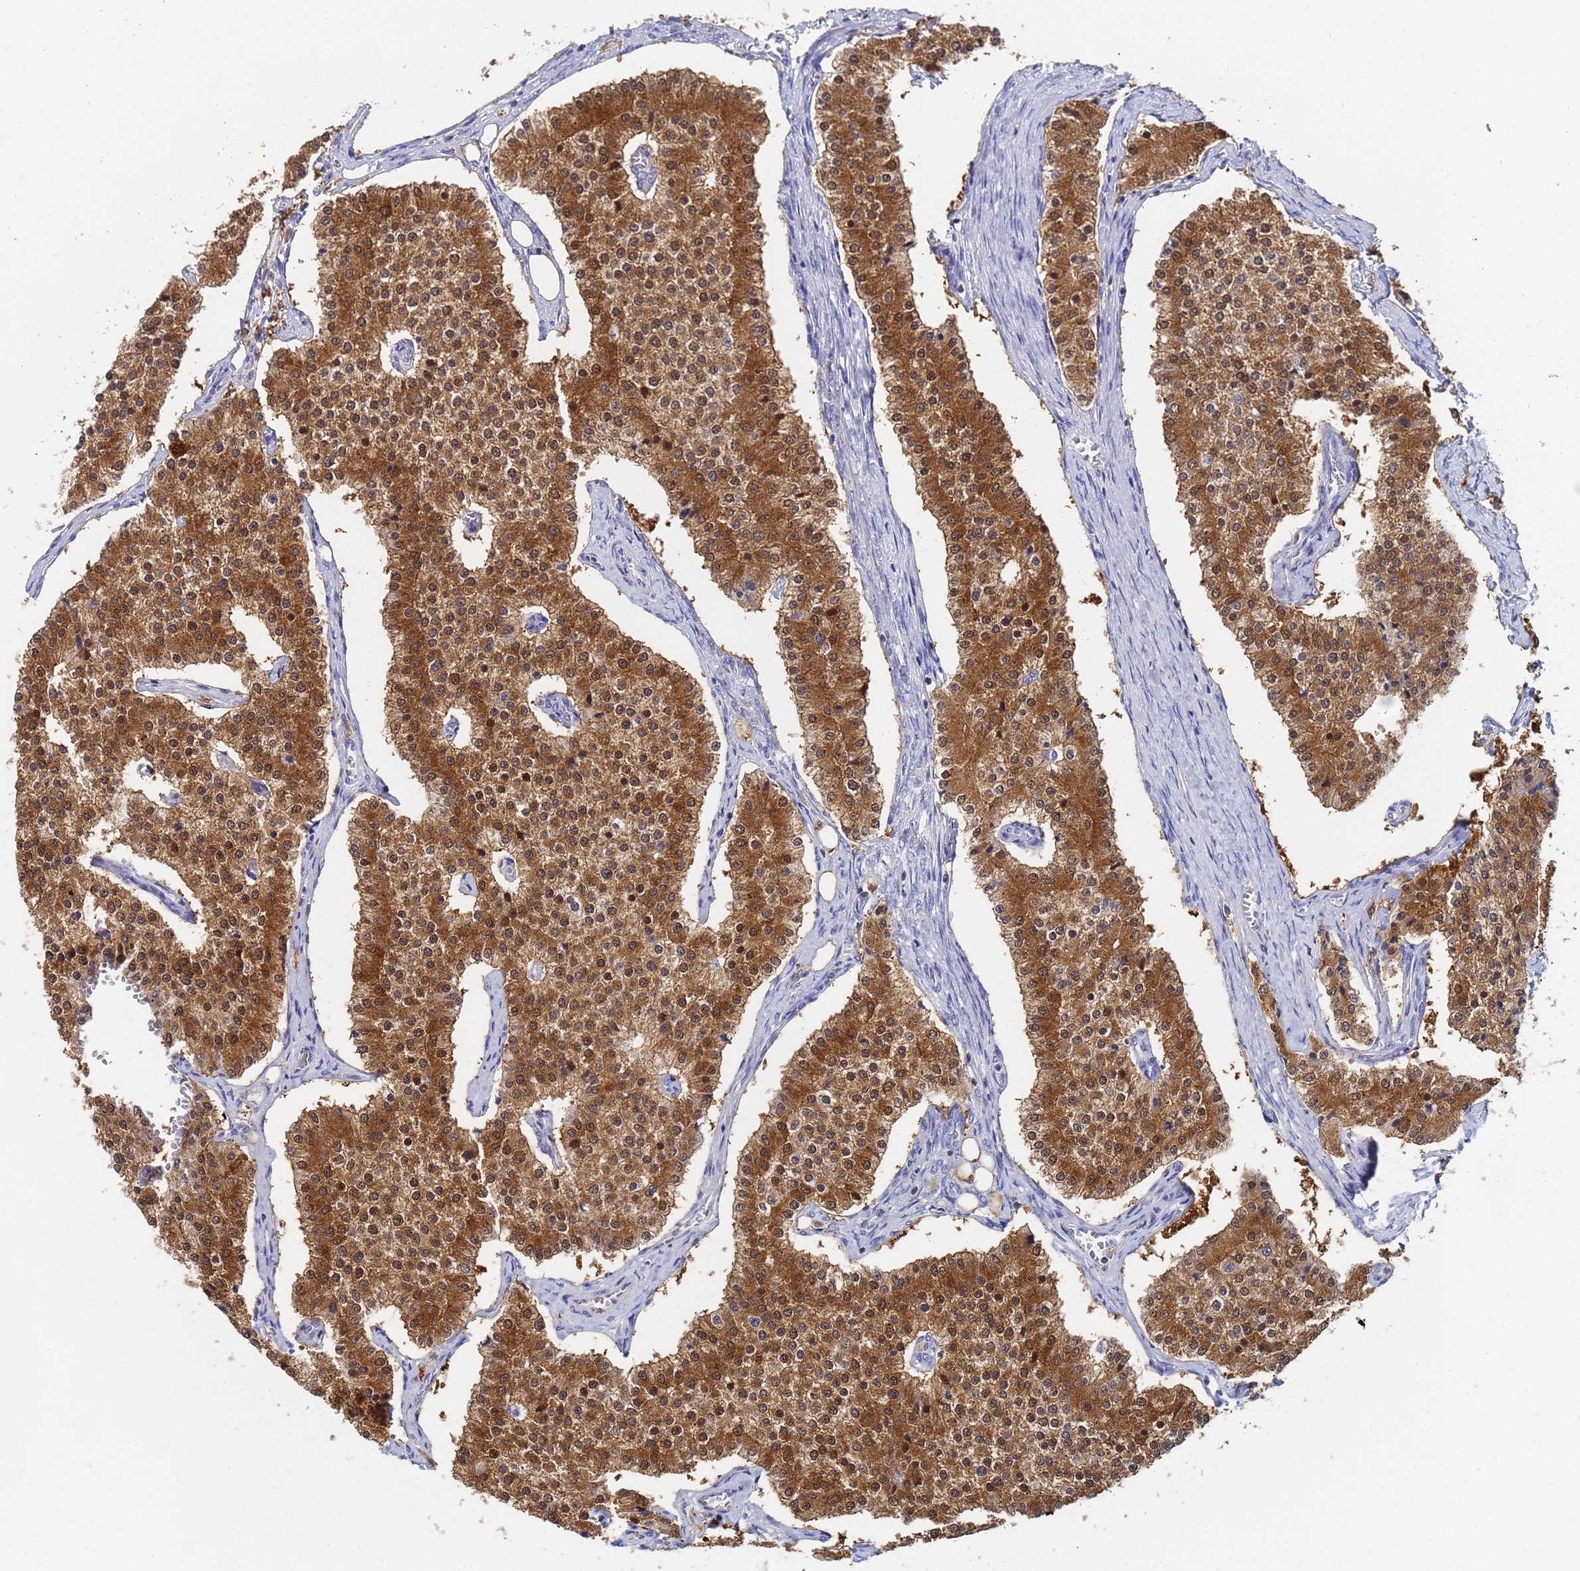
{"staining": {"intensity": "strong", "quantity": ">75%", "location": "cytoplasmic/membranous"}, "tissue": "carcinoid", "cell_type": "Tumor cells", "image_type": "cancer", "snomed": [{"axis": "morphology", "description": "Carcinoid, malignant, NOS"}, {"axis": "topography", "description": "Colon"}], "caption": "Carcinoid (malignant) stained for a protein demonstrates strong cytoplasmic/membranous positivity in tumor cells.", "gene": "GCHFR", "patient": {"sex": "female", "age": 52}}